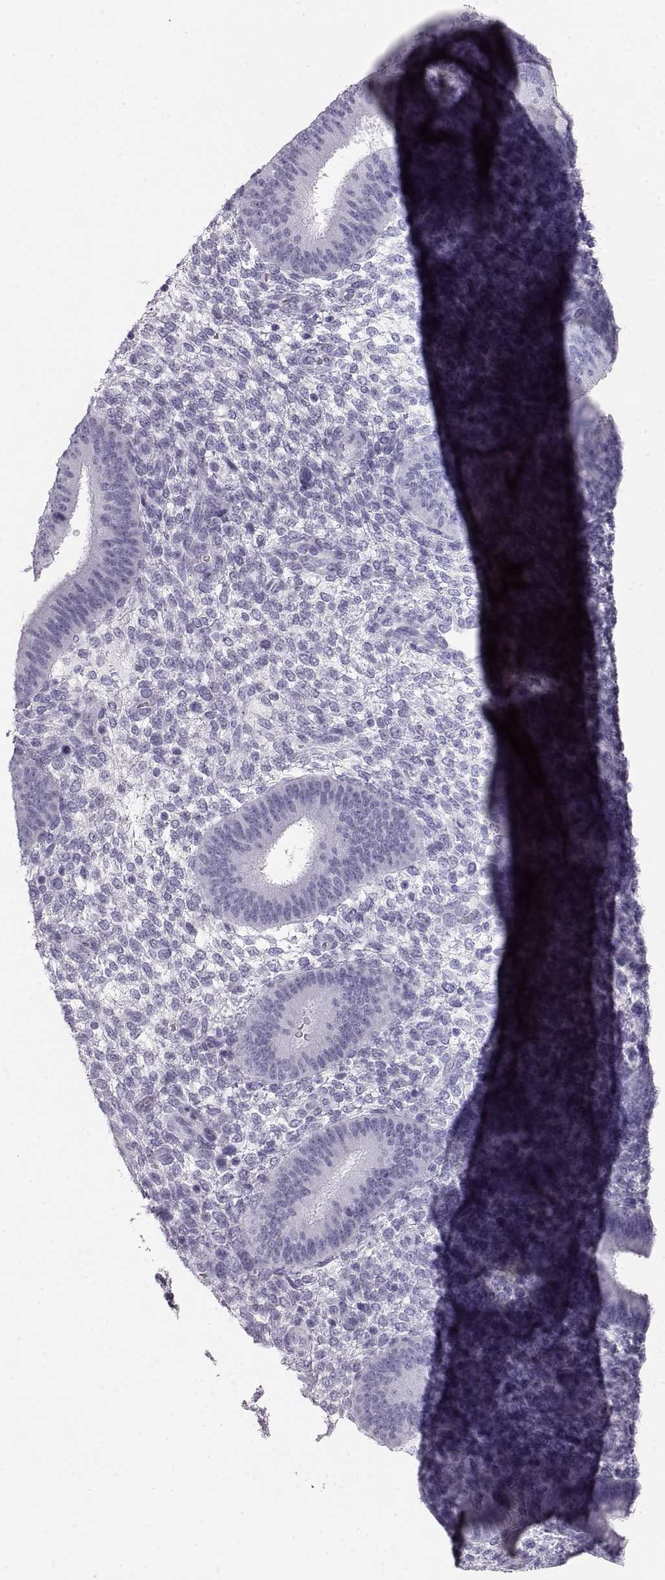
{"staining": {"intensity": "negative", "quantity": "none", "location": "none"}, "tissue": "endometrium", "cell_type": "Cells in endometrial stroma", "image_type": "normal", "snomed": [{"axis": "morphology", "description": "Normal tissue, NOS"}, {"axis": "topography", "description": "Endometrium"}], "caption": "Protein analysis of unremarkable endometrium shows no significant staining in cells in endometrial stroma. Brightfield microscopy of immunohistochemistry stained with DAB (3,3'-diaminobenzidine) (brown) and hematoxylin (blue), captured at high magnification.", "gene": "CRYAA", "patient": {"sex": "female", "age": 39}}